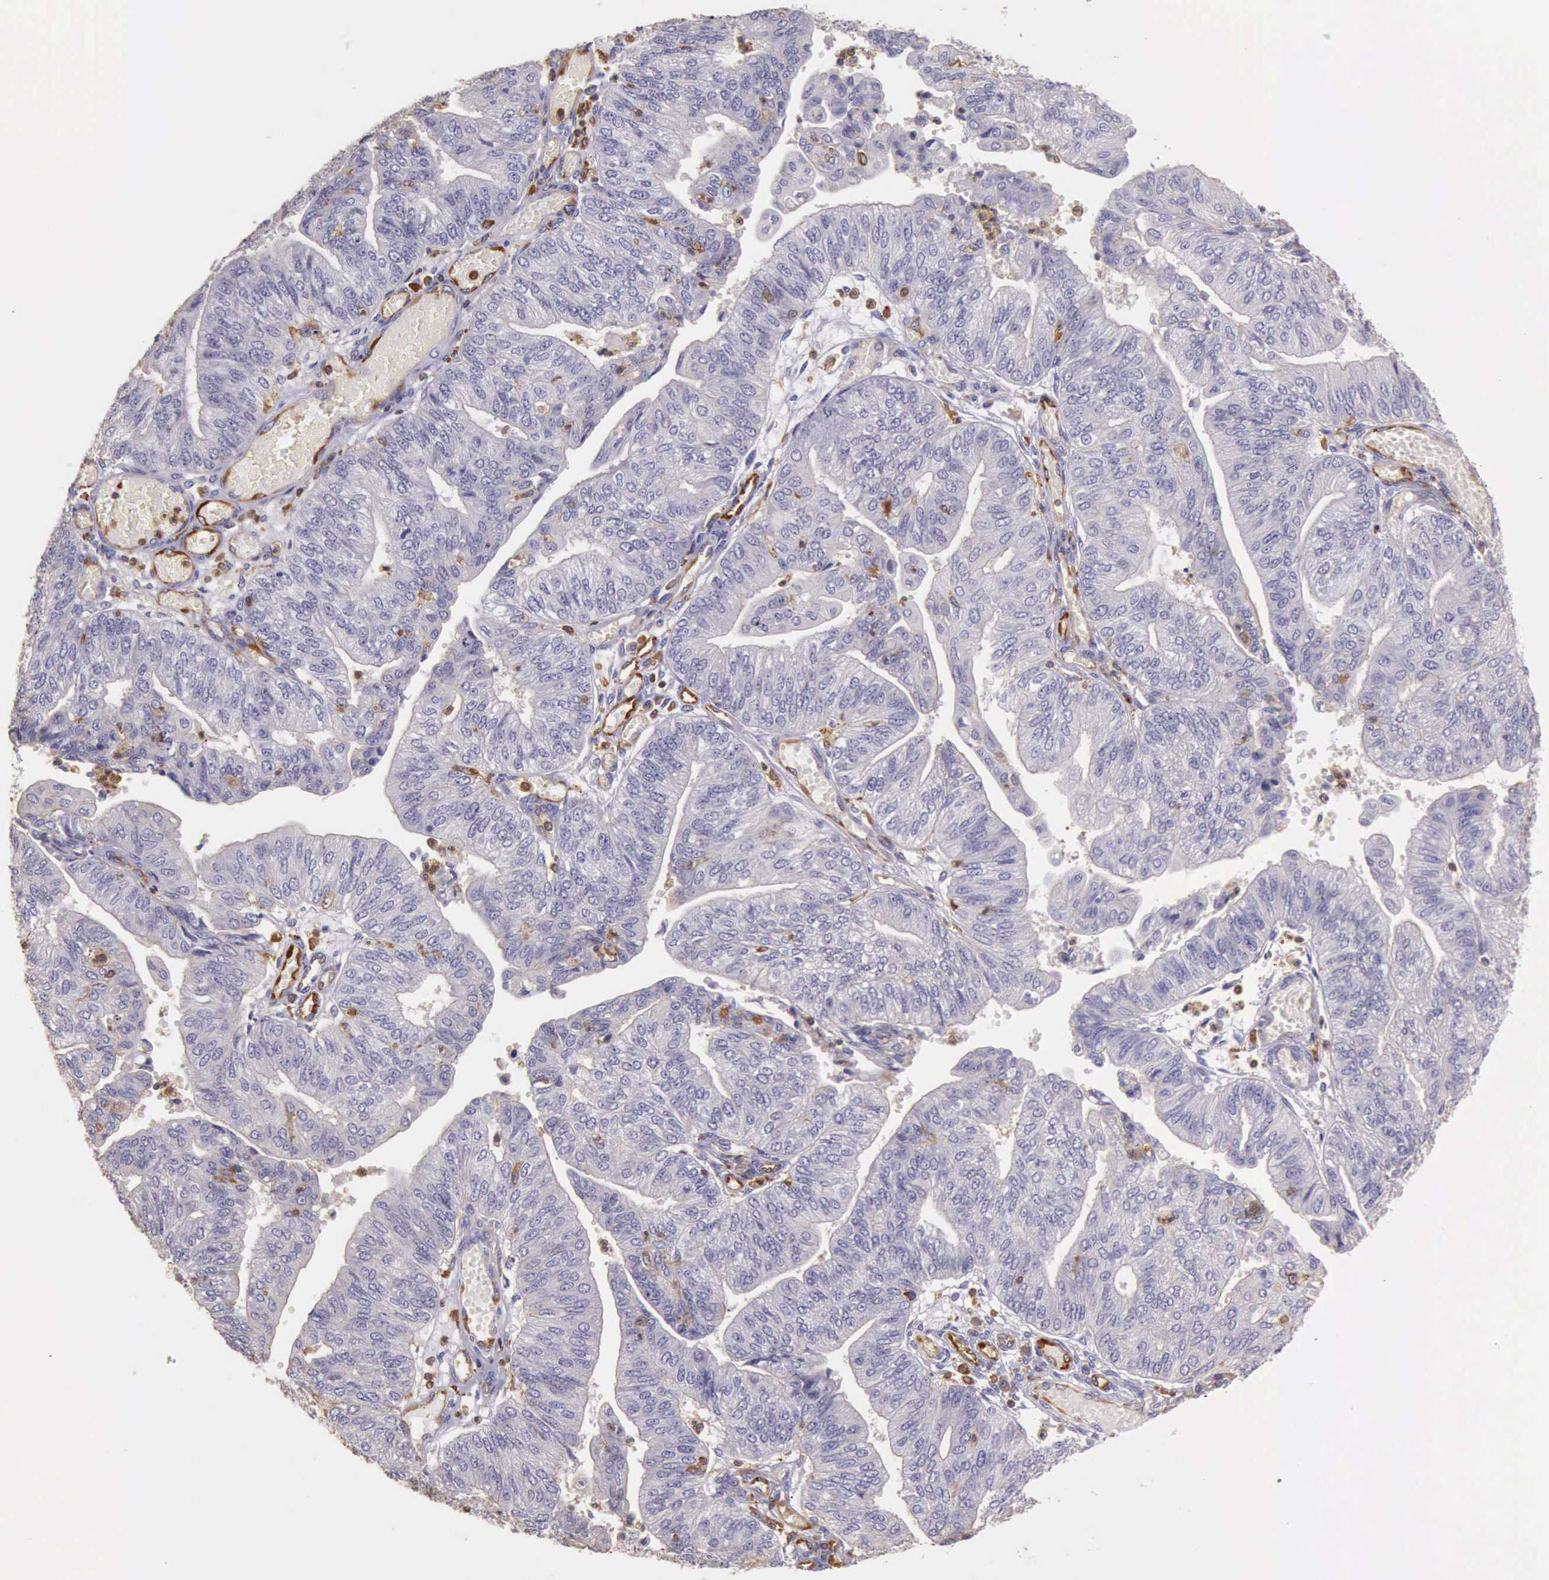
{"staining": {"intensity": "negative", "quantity": "none", "location": "none"}, "tissue": "endometrial cancer", "cell_type": "Tumor cells", "image_type": "cancer", "snomed": [{"axis": "morphology", "description": "Adenocarcinoma, NOS"}, {"axis": "topography", "description": "Endometrium"}], "caption": "Immunohistochemical staining of human adenocarcinoma (endometrial) displays no significant positivity in tumor cells.", "gene": "ARHGAP4", "patient": {"sex": "female", "age": 59}}